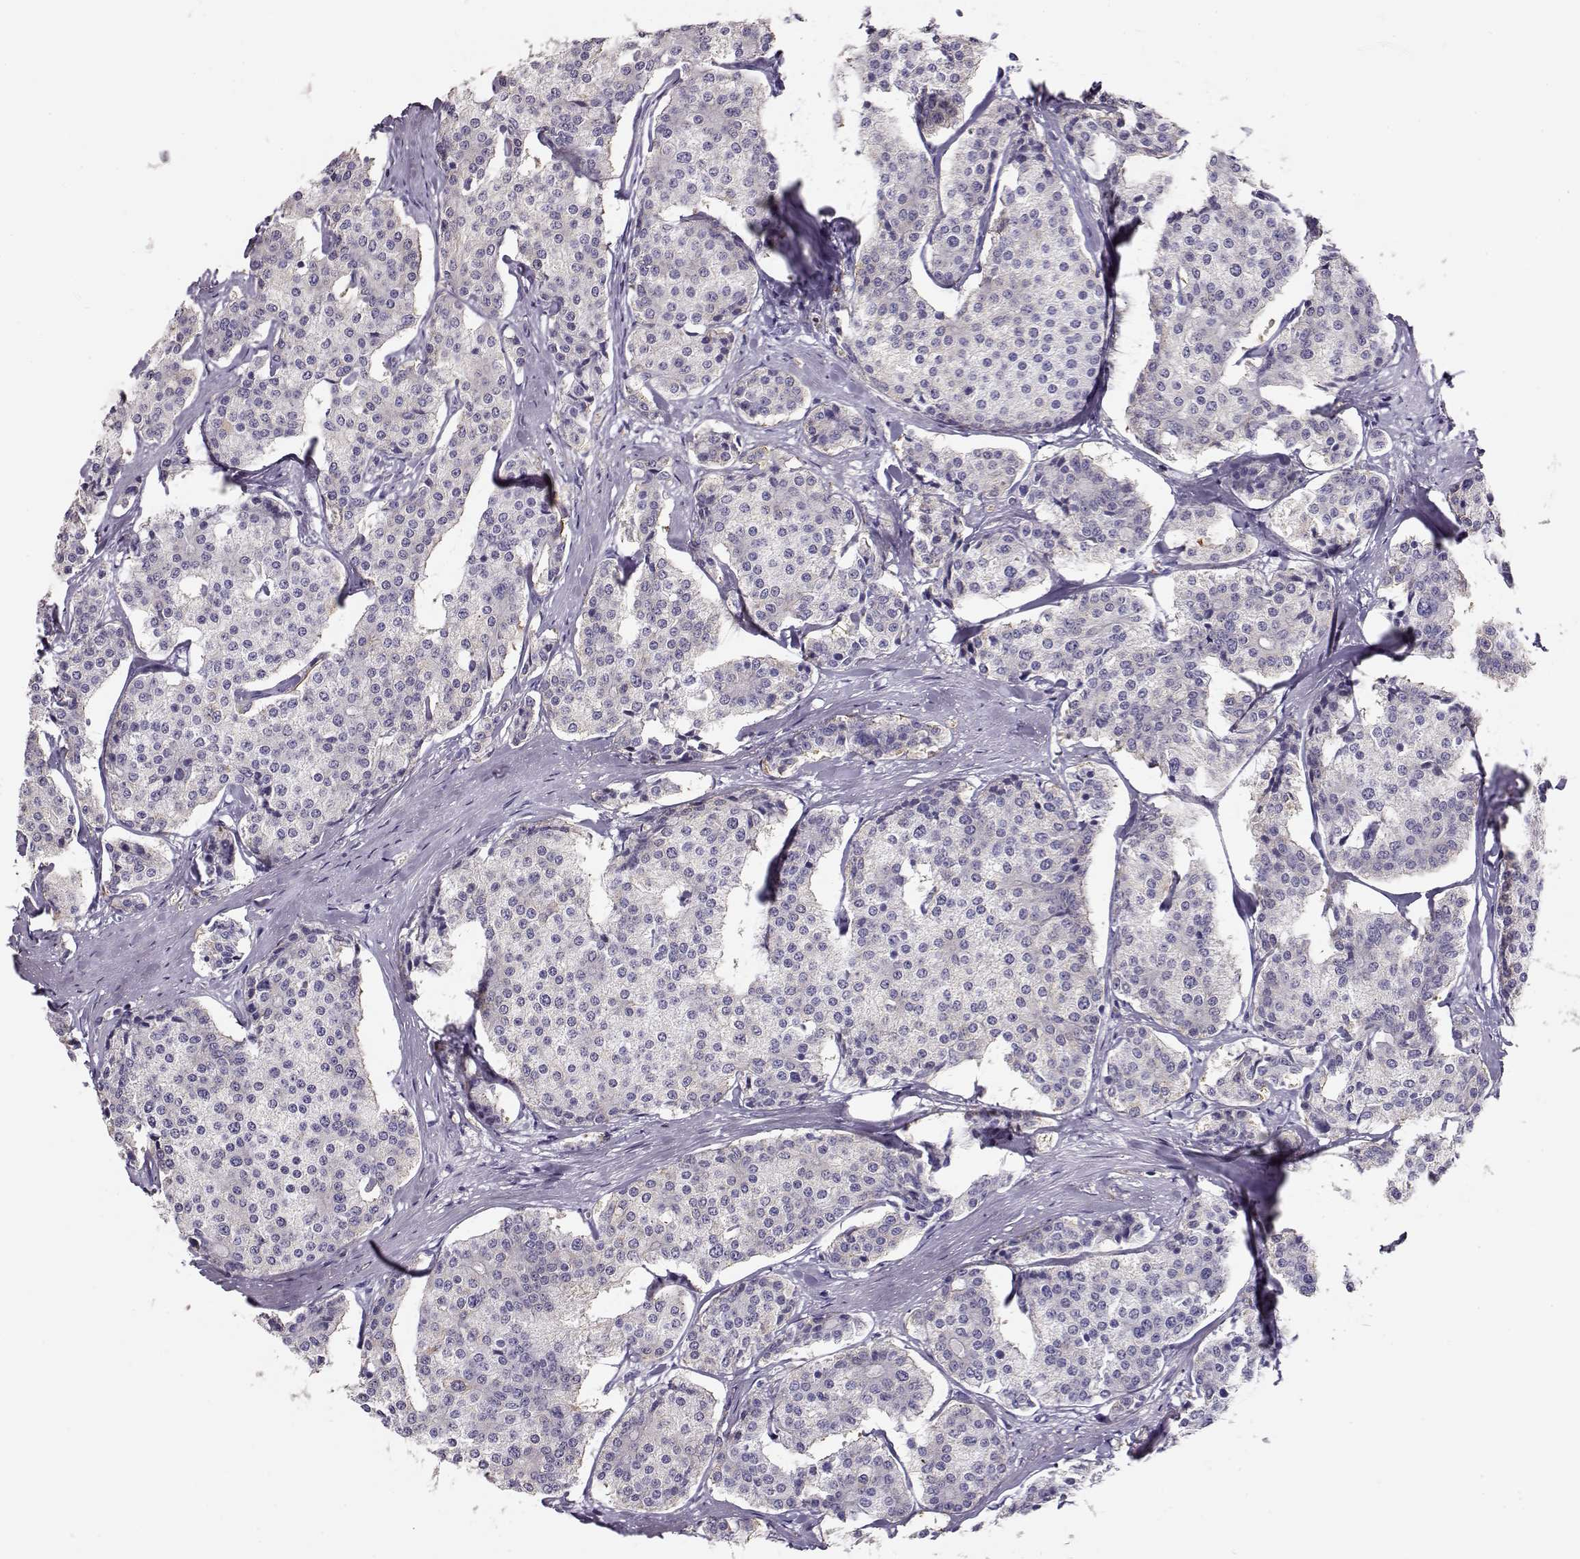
{"staining": {"intensity": "negative", "quantity": "none", "location": "none"}, "tissue": "carcinoid", "cell_type": "Tumor cells", "image_type": "cancer", "snomed": [{"axis": "morphology", "description": "Carcinoid, malignant, NOS"}, {"axis": "topography", "description": "Small intestine"}], "caption": "Immunohistochemistry (IHC) histopathology image of carcinoid stained for a protein (brown), which exhibits no expression in tumor cells.", "gene": "RBM44", "patient": {"sex": "female", "age": 65}}